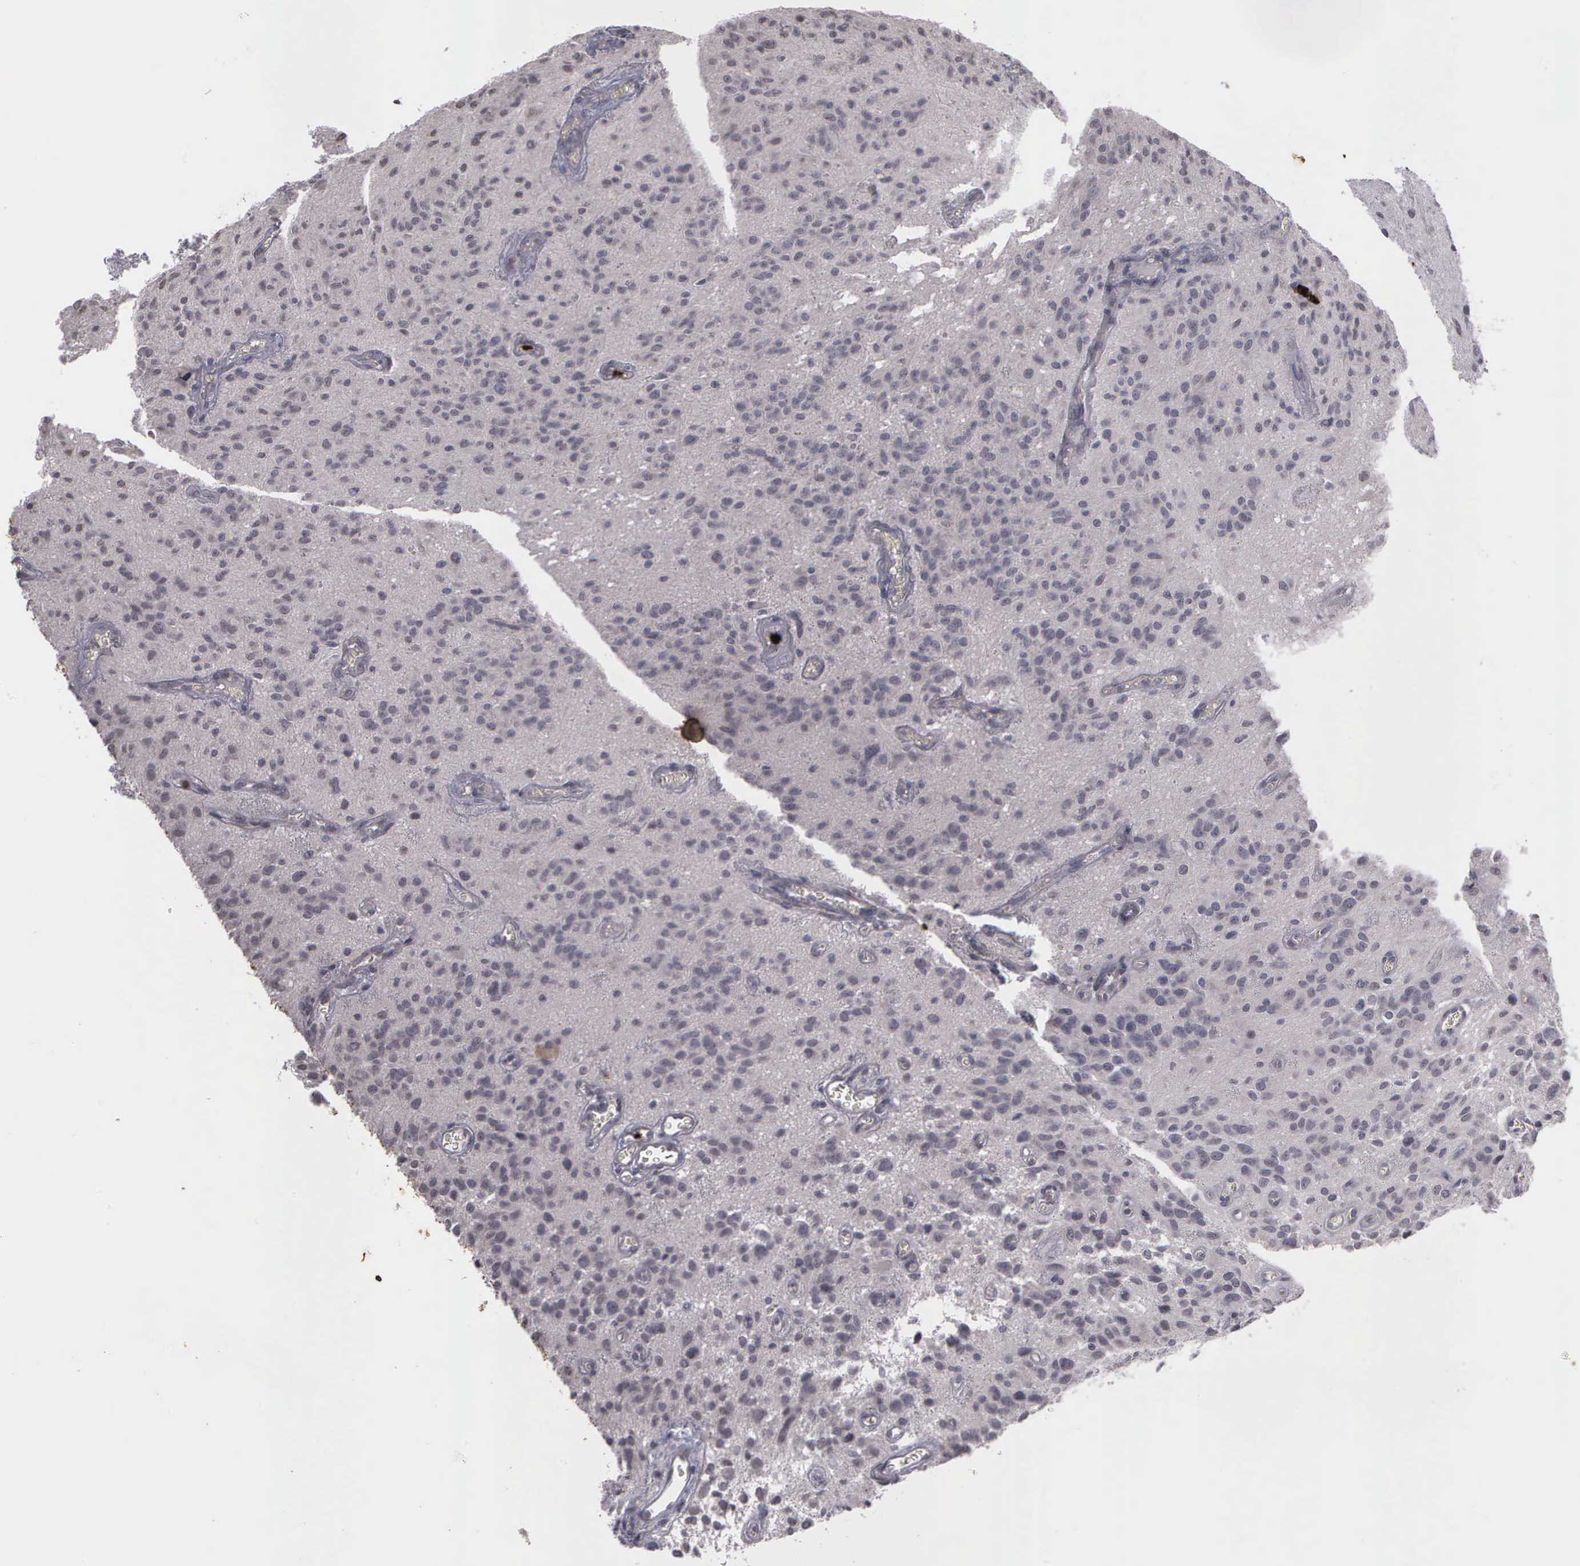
{"staining": {"intensity": "negative", "quantity": "none", "location": "none"}, "tissue": "glioma", "cell_type": "Tumor cells", "image_type": "cancer", "snomed": [{"axis": "morphology", "description": "Glioma, malignant, Low grade"}, {"axis": "topography", "description": "Brain"}], "caption": "Tumor cells show no significant protein expression in low-grade glioma (malignant). Nuclei are stained in blue.", "gene": "MMP9", "patient": {"sex": "female", "age": 15}}